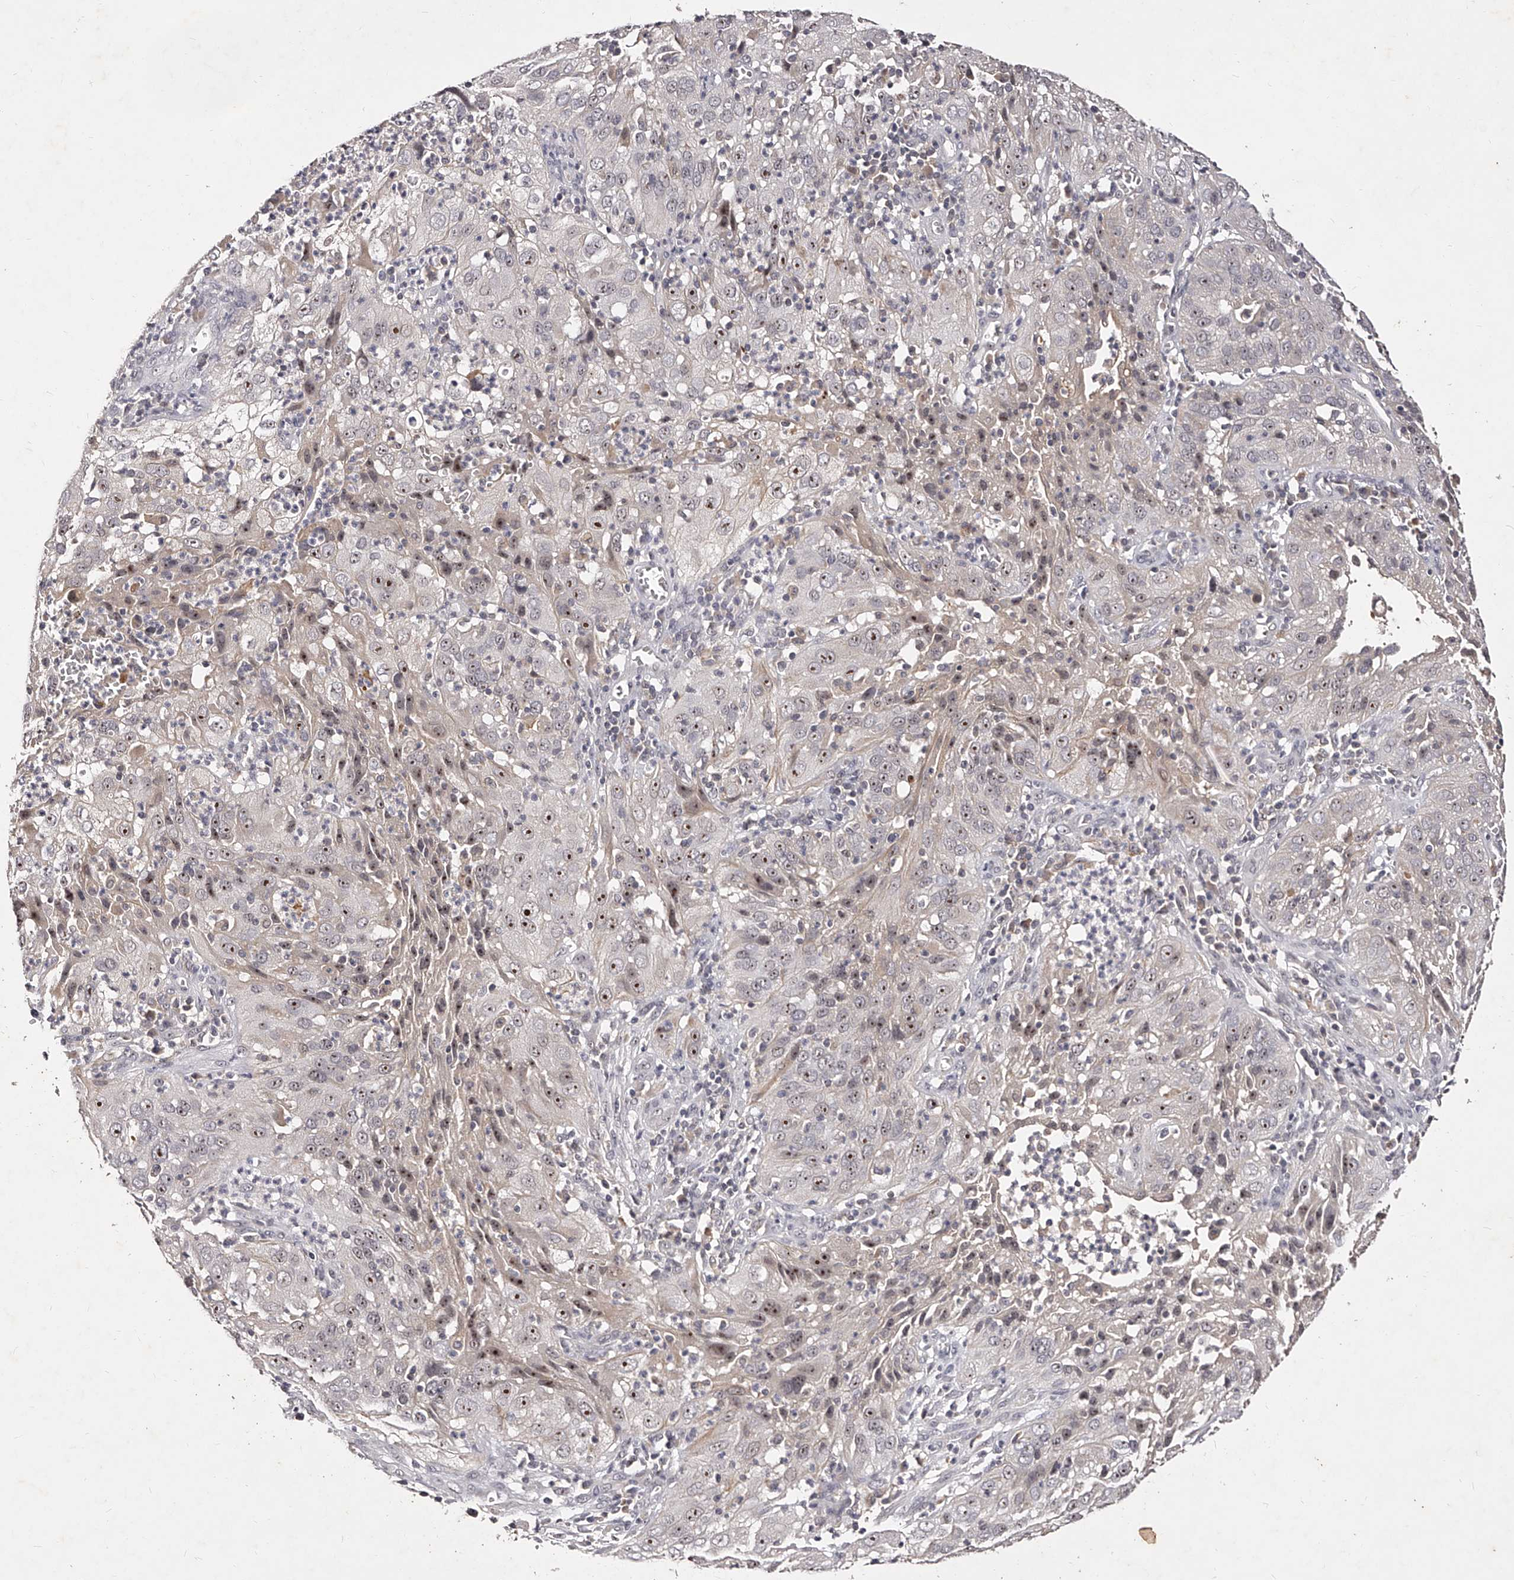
{"staining": {"intensity": "moderate", "quantity": "25%-75%", "location": "nuclear"}, "tissue": "cervical cancer", "cell_type": "Tumor cells", "image_type": "cancer", "snomed": [{"axis": "morphology", "description": "Squamous cell carcinoma, NOS"}, {"axis": "topography", "description": "Cervix"}], "caption": "Immunohistochemical staining of human squamous cell carcinoma (cervical) reveals medium levels of moderate nuclear expression in about 25%-75% of tumor cells. The protein of interest is shown in brown color, while the nuclei are stained blue.", "gene": "PHACTR1", "patient": {"sex": "female", "age": 32}}